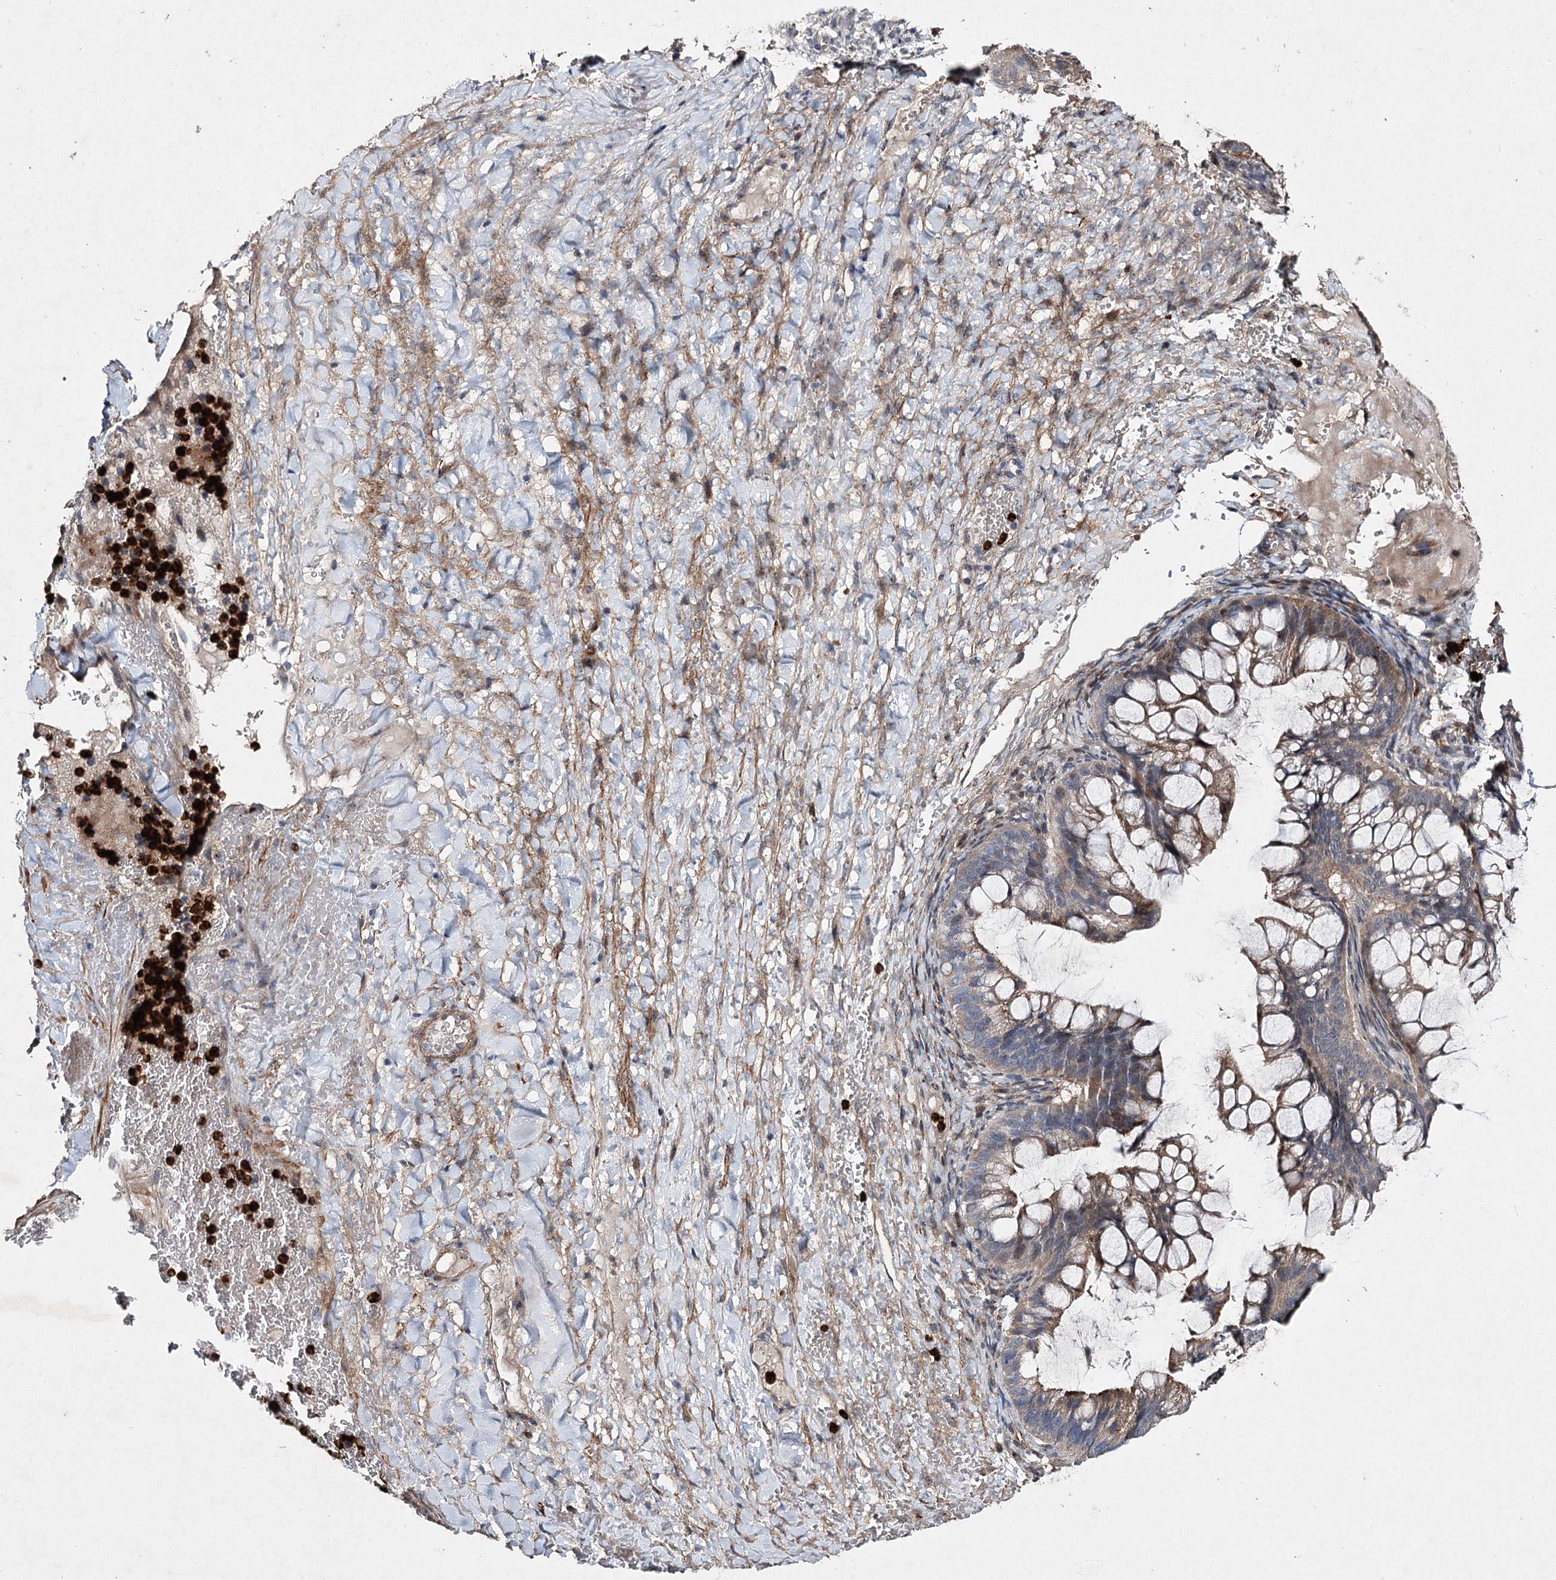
{"staining": {"intensity": "weak", "quantity": "25%-75%", "location": "cytoplasmic/membranous"}, "tissue": "ovarian cancer", "cell_type": "Tumor cells", "image_type": "cancer", "snomed": [{"axis": "morphology", "description": "Cystadenocarcinoma, mucinous, NOS"}, {"axis": "topography", "description": "Ovary"}], "caption": "Protein expression analysis of ovarian cancer (mucinous cystadenocarcinoma) demonstrates weak cytoplasmic/membranous positivity in about 25%-75% of tumor cells. The protein of interest is stained brown, and the nuclei are stained in blue (DAB IHC with brightfield microscopy, high magnification).", "gene": "MINDY3", "patient": {"sex": "female", "age": 73}}